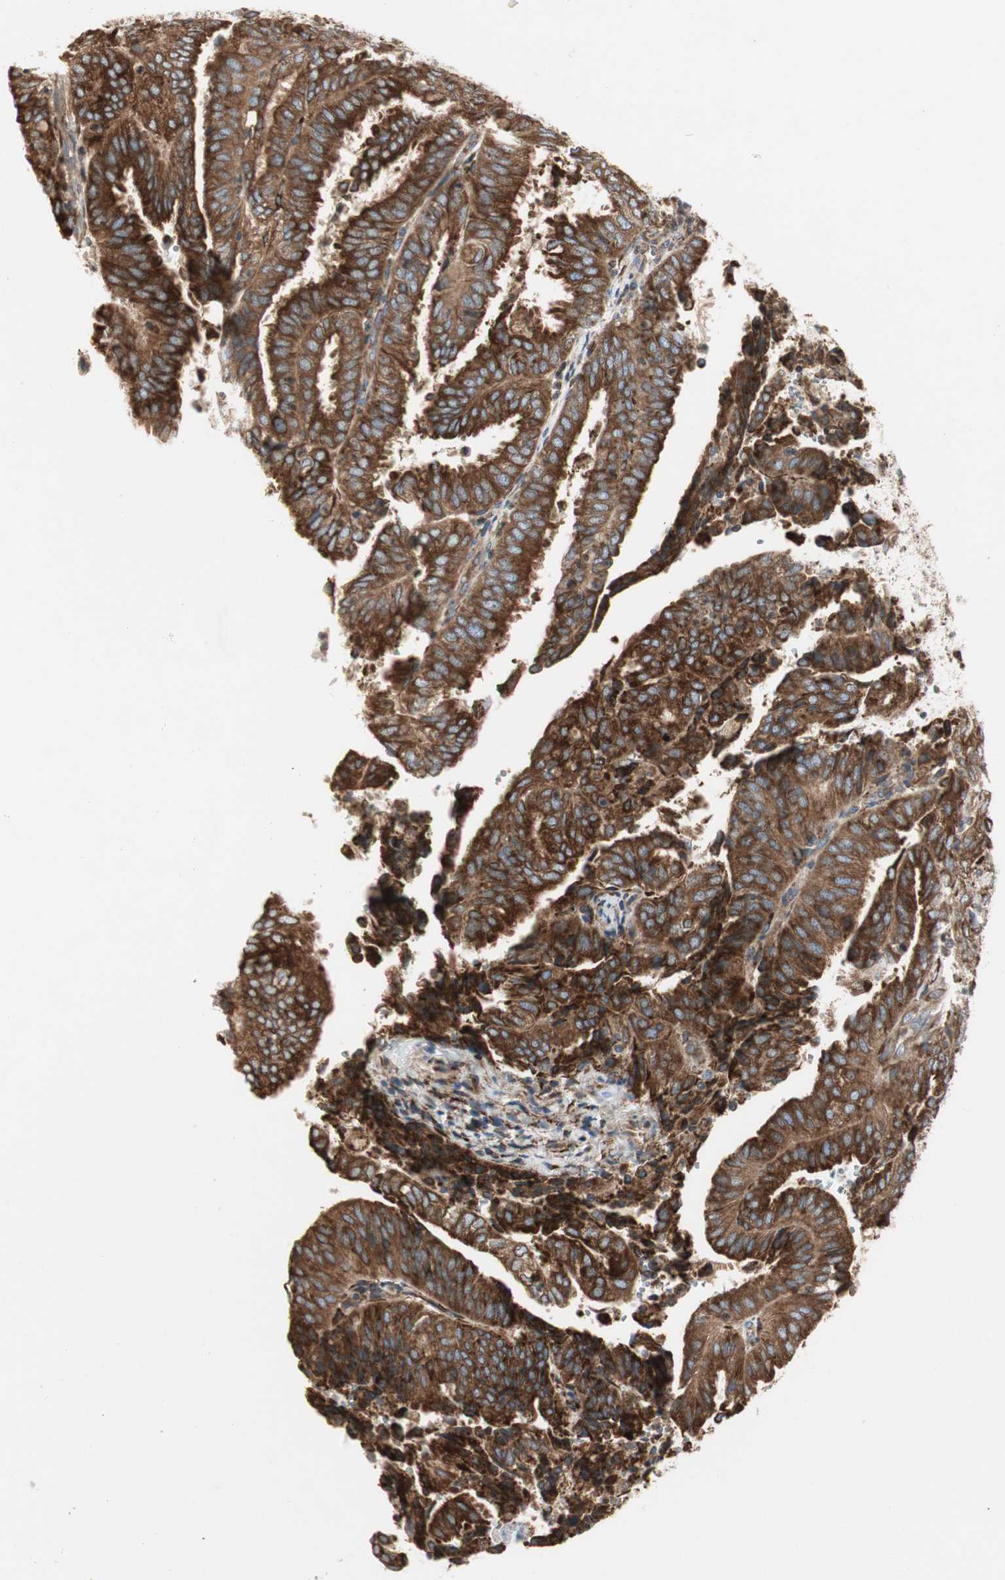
{"staining": {"intensity": "strong", "quantity": ">75%", "location": "cytoplasmic/membranous"}, "tissue": "endometrial cancer", "cell_type": "Tumor cells", "image_type": "cancer", "snomed": [{"axis": "morphology", "description": "Adenocarcinoma, NOS"}, {"axis": "topography", "description": "Uterus"}], "caption": "Immunohistochemical staining of endometrial cancer demonstrates high levels of strong cytoplasmic/membranous positivity in about >75% of tumor cells.", "gene": "H6PD", "patient": {"sex": "female", "age": 60}}